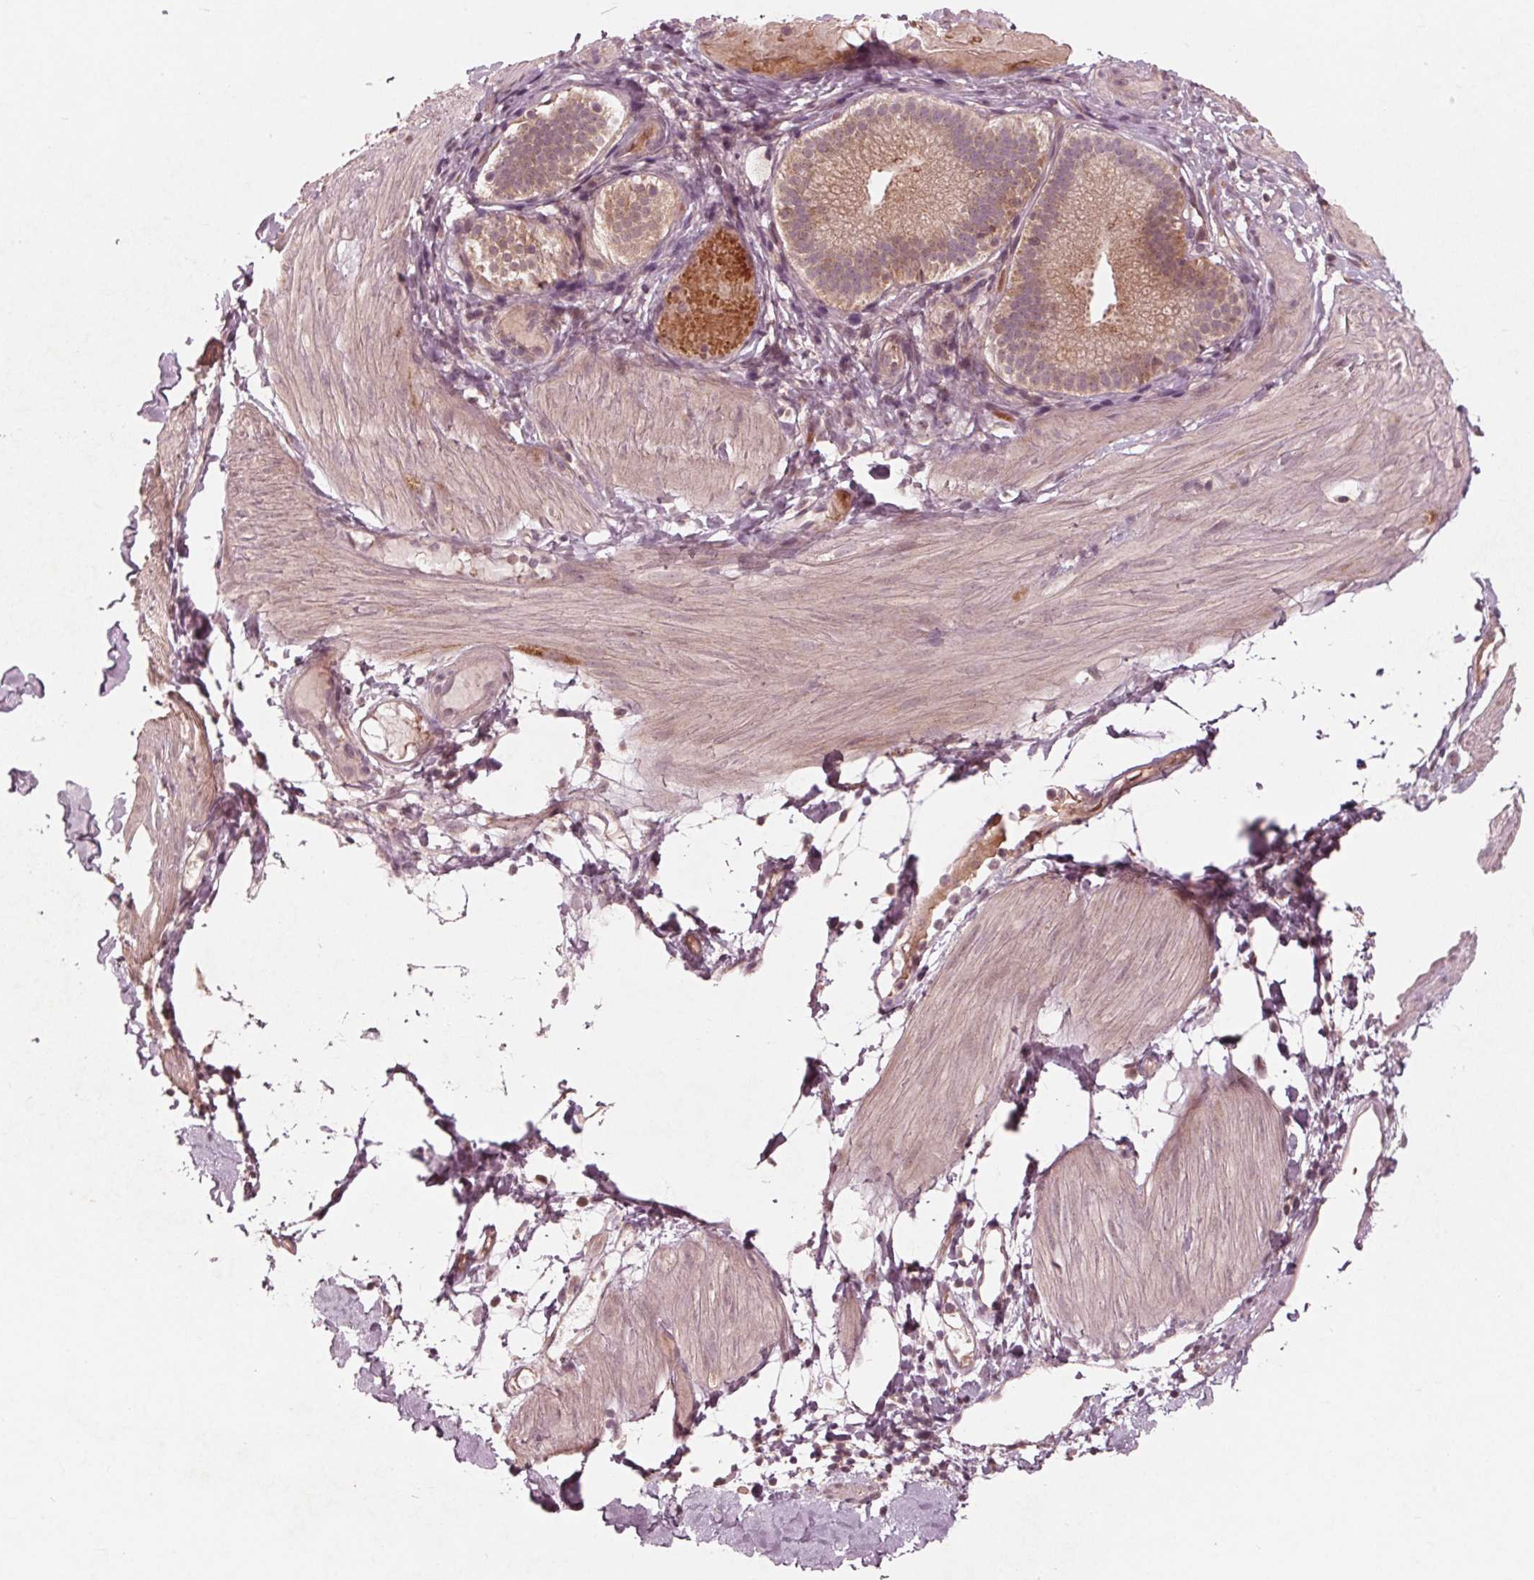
{"staining": {"intensity": "negative", "quantity": "none", "location": "none"}, "tissue": "adipose tissue", "cell_type": "Adipocytes", "image_type": "normal", "snomed": [{"axis": "morphology", "description": "Normal tissue, NOS"}, {"axis": "topography", "description": "Gallbladder"}, {"axis": "topography", "description": "Peripheral nerve tissue"}], "caption": "This is a histopathology image of IHC staining of benign adipose tissue, which shows no positivity in adipocytes.", "gene": "UBALD1", "patient": {"sex": "female", "age": 45}}